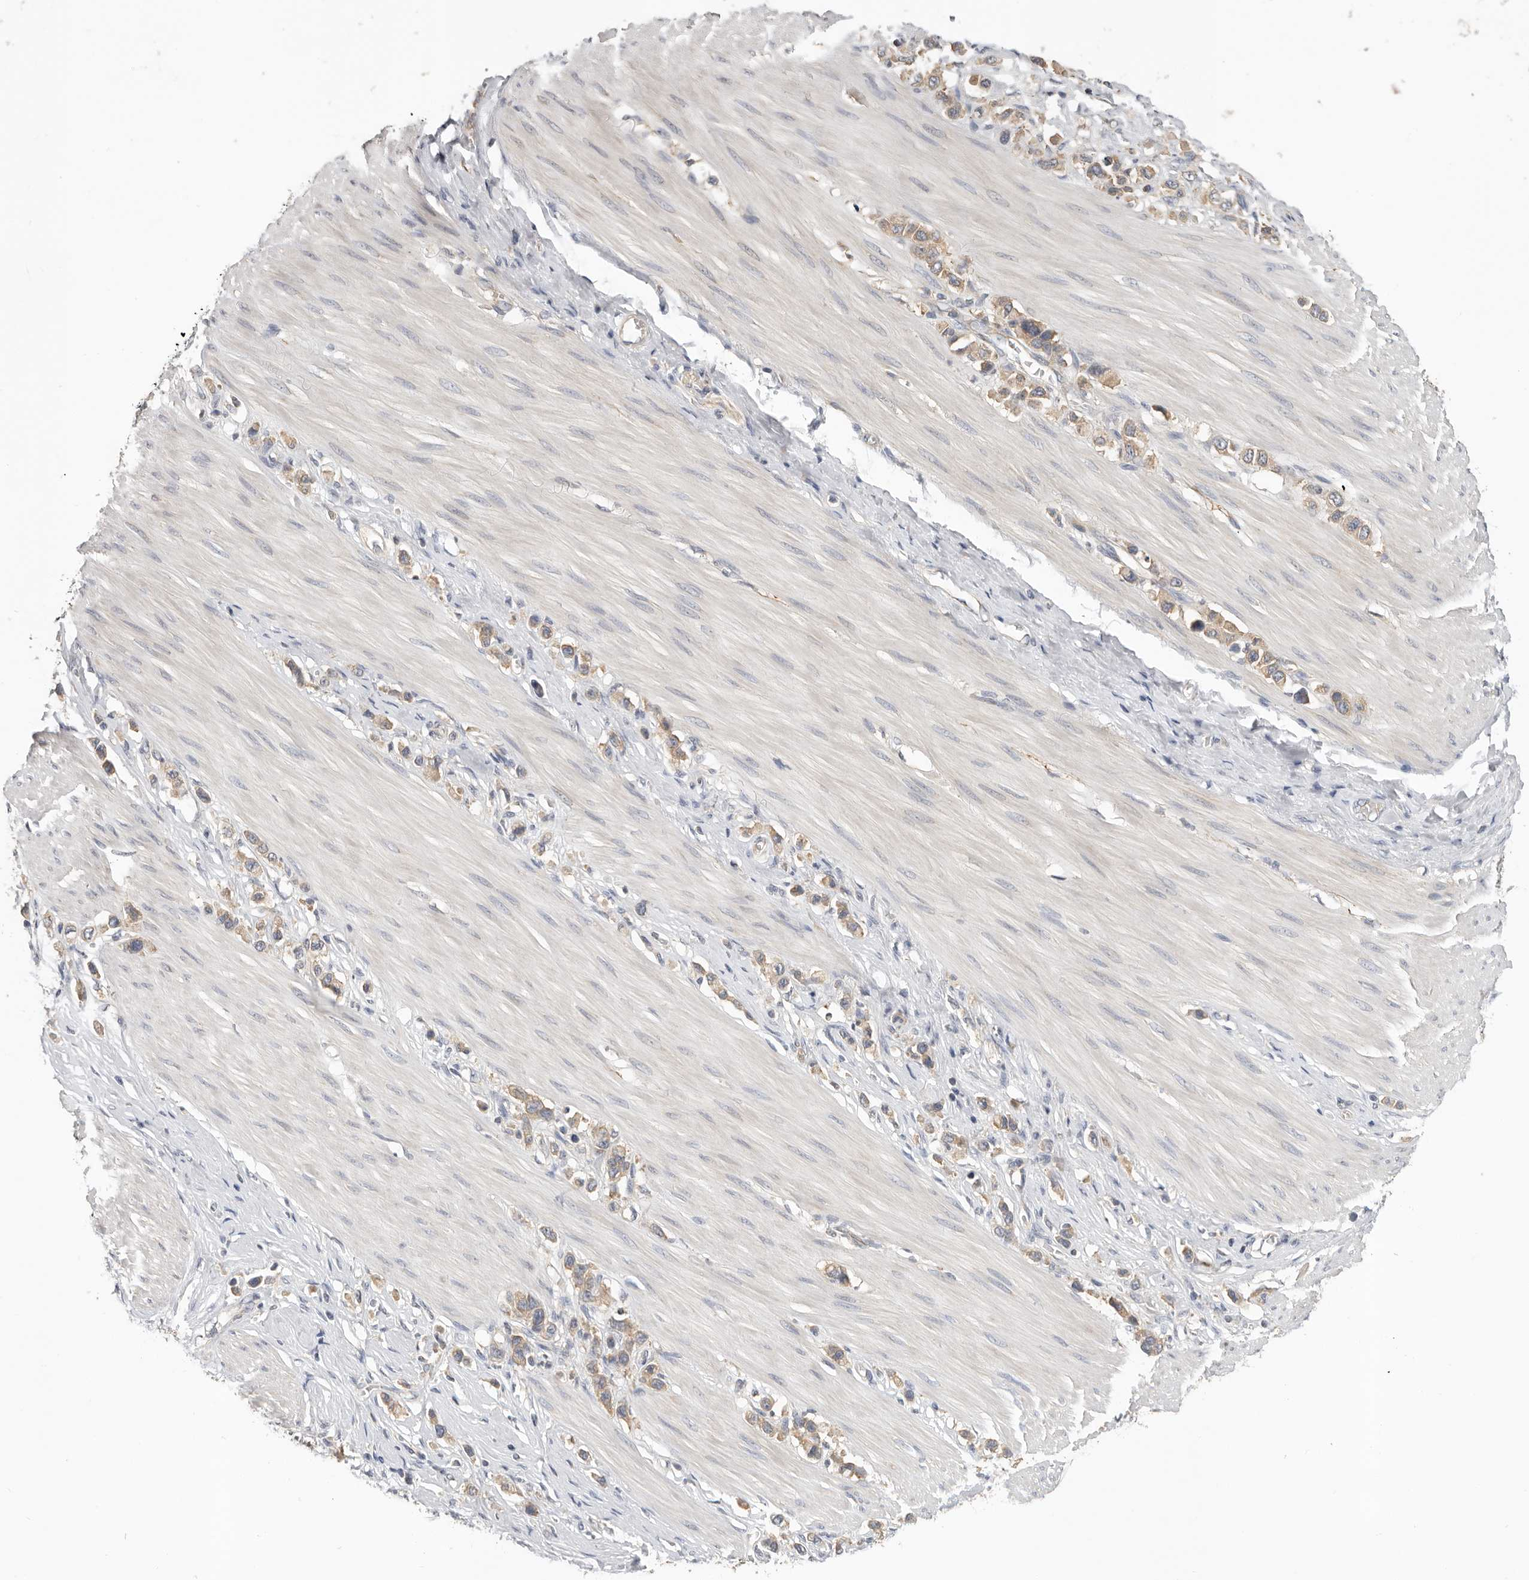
{"staining": {"intensity": "moderate", "quantity": ">75%", "location": "cytoplasmic/membranous"}, "tissue": "stomach cancer", "cell_type": "Tumor cells", "image_type": "cancer", "snomed": [{"axis": "morphology", "description": "Adenocarcinoma, NOS"}, {"axis": "topography", "description": "Stomach"}], "caption": "An image of human stomach cancer stained for a protein exhibits moderate cytoplasmic/membranous brown staining in tumor cells.", "gene": "PPP1R42", "patient": {"sex": "female", "age": 65}}